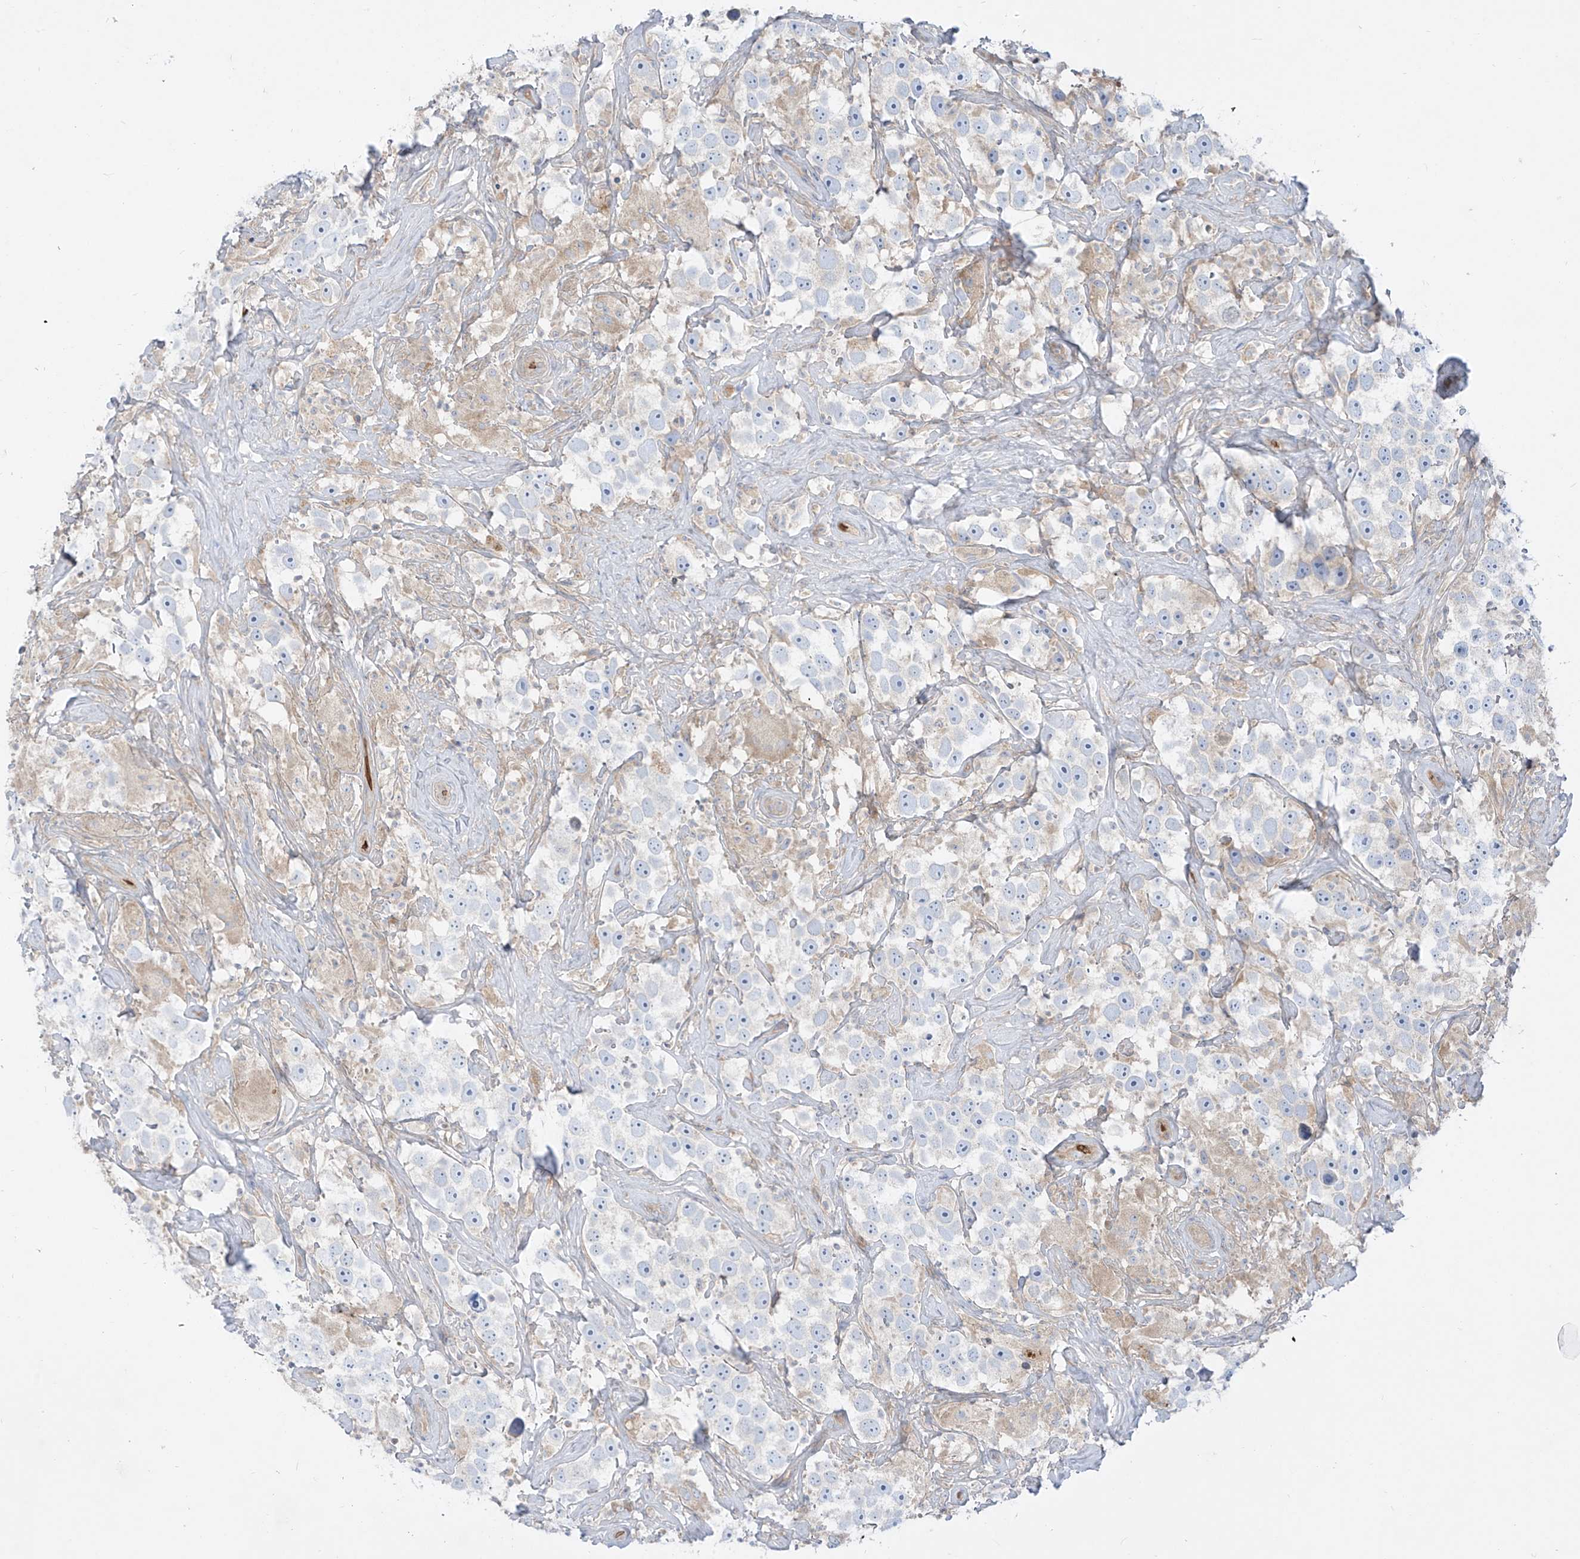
{"staining": {"intensity": "negative", "quantity": "none", "location": "none"}, "tissue": "testis cancer", "cell_type": "Tumor cells", "image_type": "cancer", "snomed": [{"axis": "morphology", "description": "Seminoma, NOS"}, {"axis": "topography", "description": "Testis"}], "caption": "The image shows no significant positivity in tumor cells of testis cancer.", "gene": "DGKQ", "patient": {"sex": "male", "age": 49}}